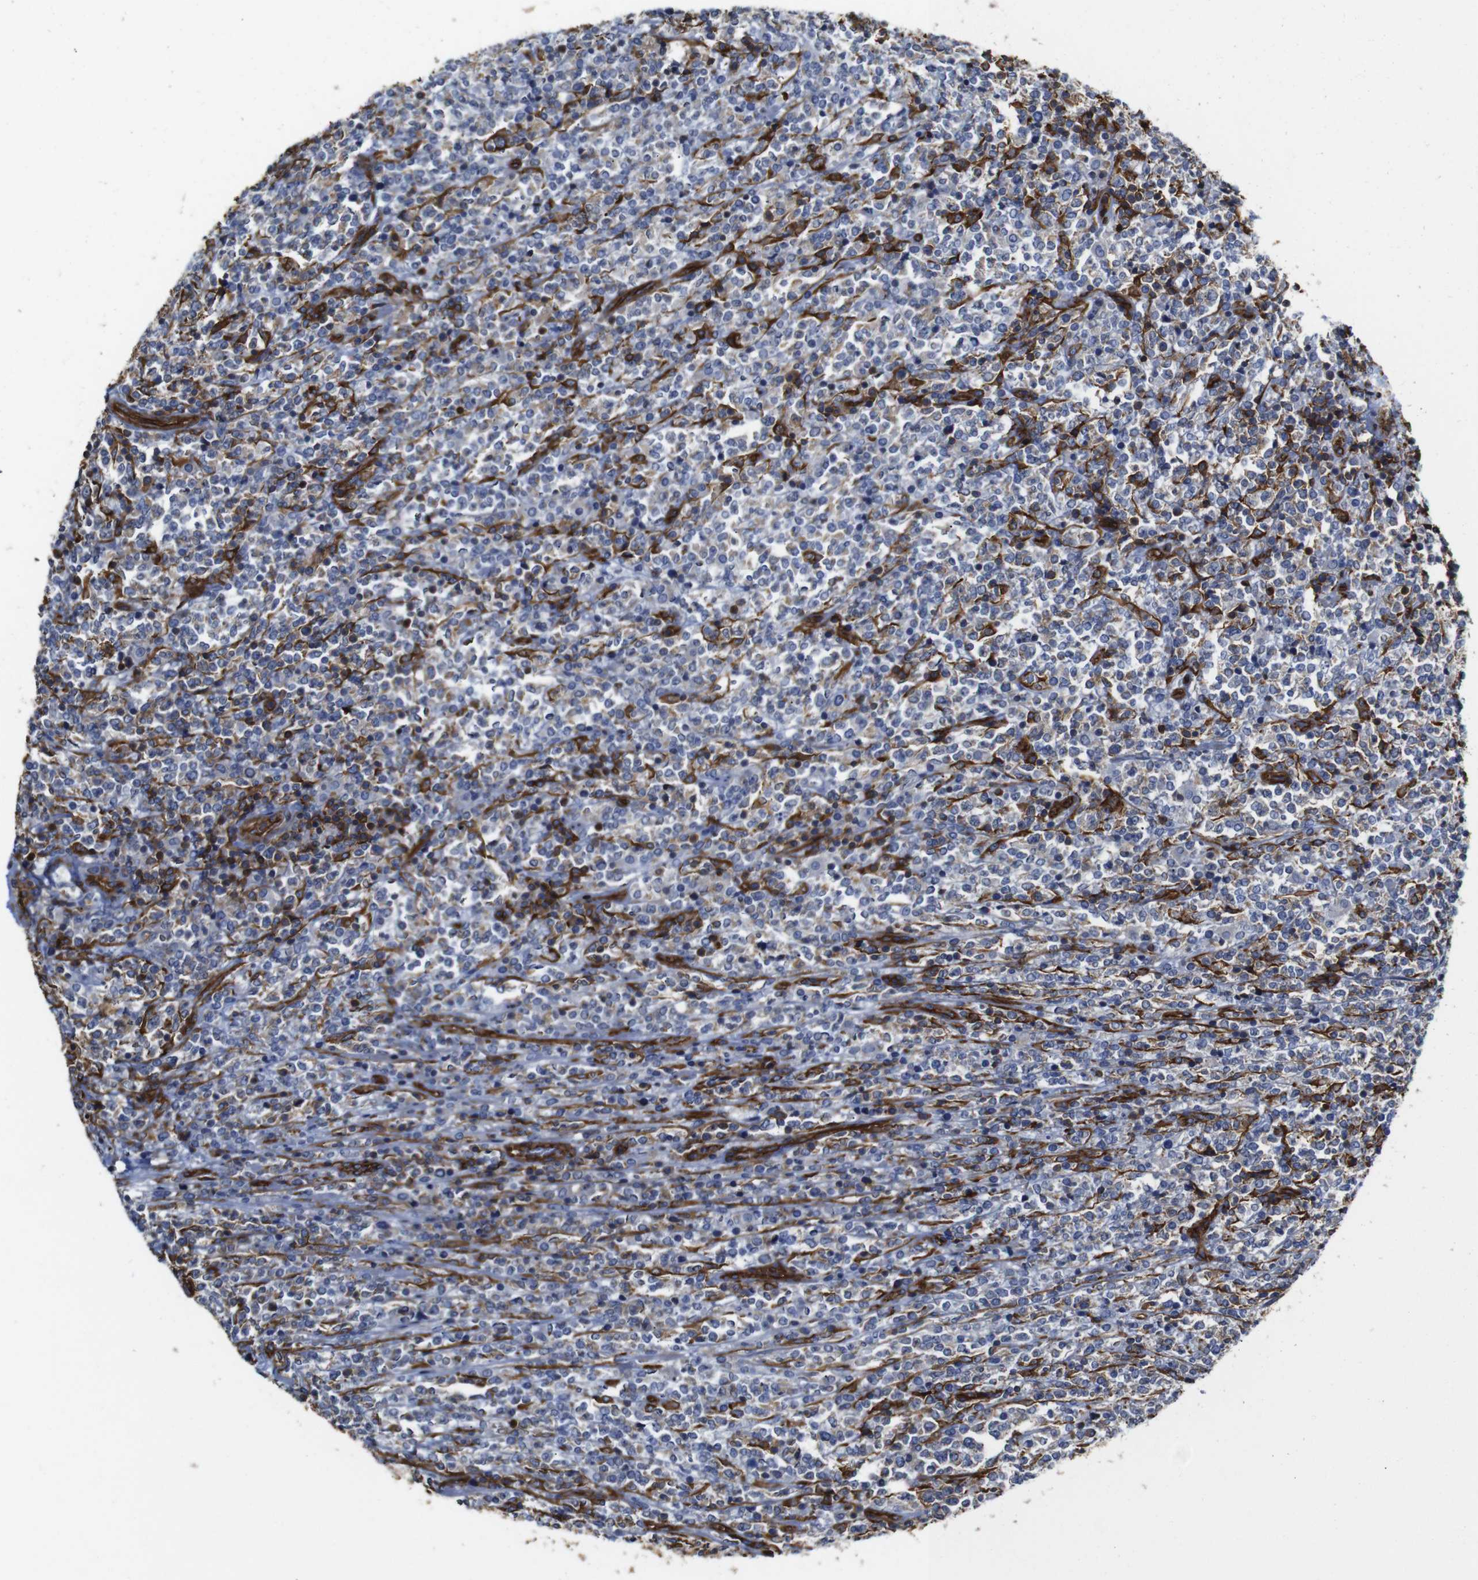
{"staining": {"intensity": "negative", "quantity": "none", "location": "none"}, "tissue": "lymphoma", "cell_type": "Tumor cells", "image_type": "cancer", "snomed": [{"axis": "morphology", "description": "Malignant lymphoma, non-Hodgkin's type, High grade"}, {"axis": "topography", "description": "Soft tissue"}], "caption": "Tumor cells show no significant staining in malignant lymphoma, non-Hodgkin's type (high-grade).", "gene": "SPTBN1", "patient": {"sex": "male", "age": 18}}